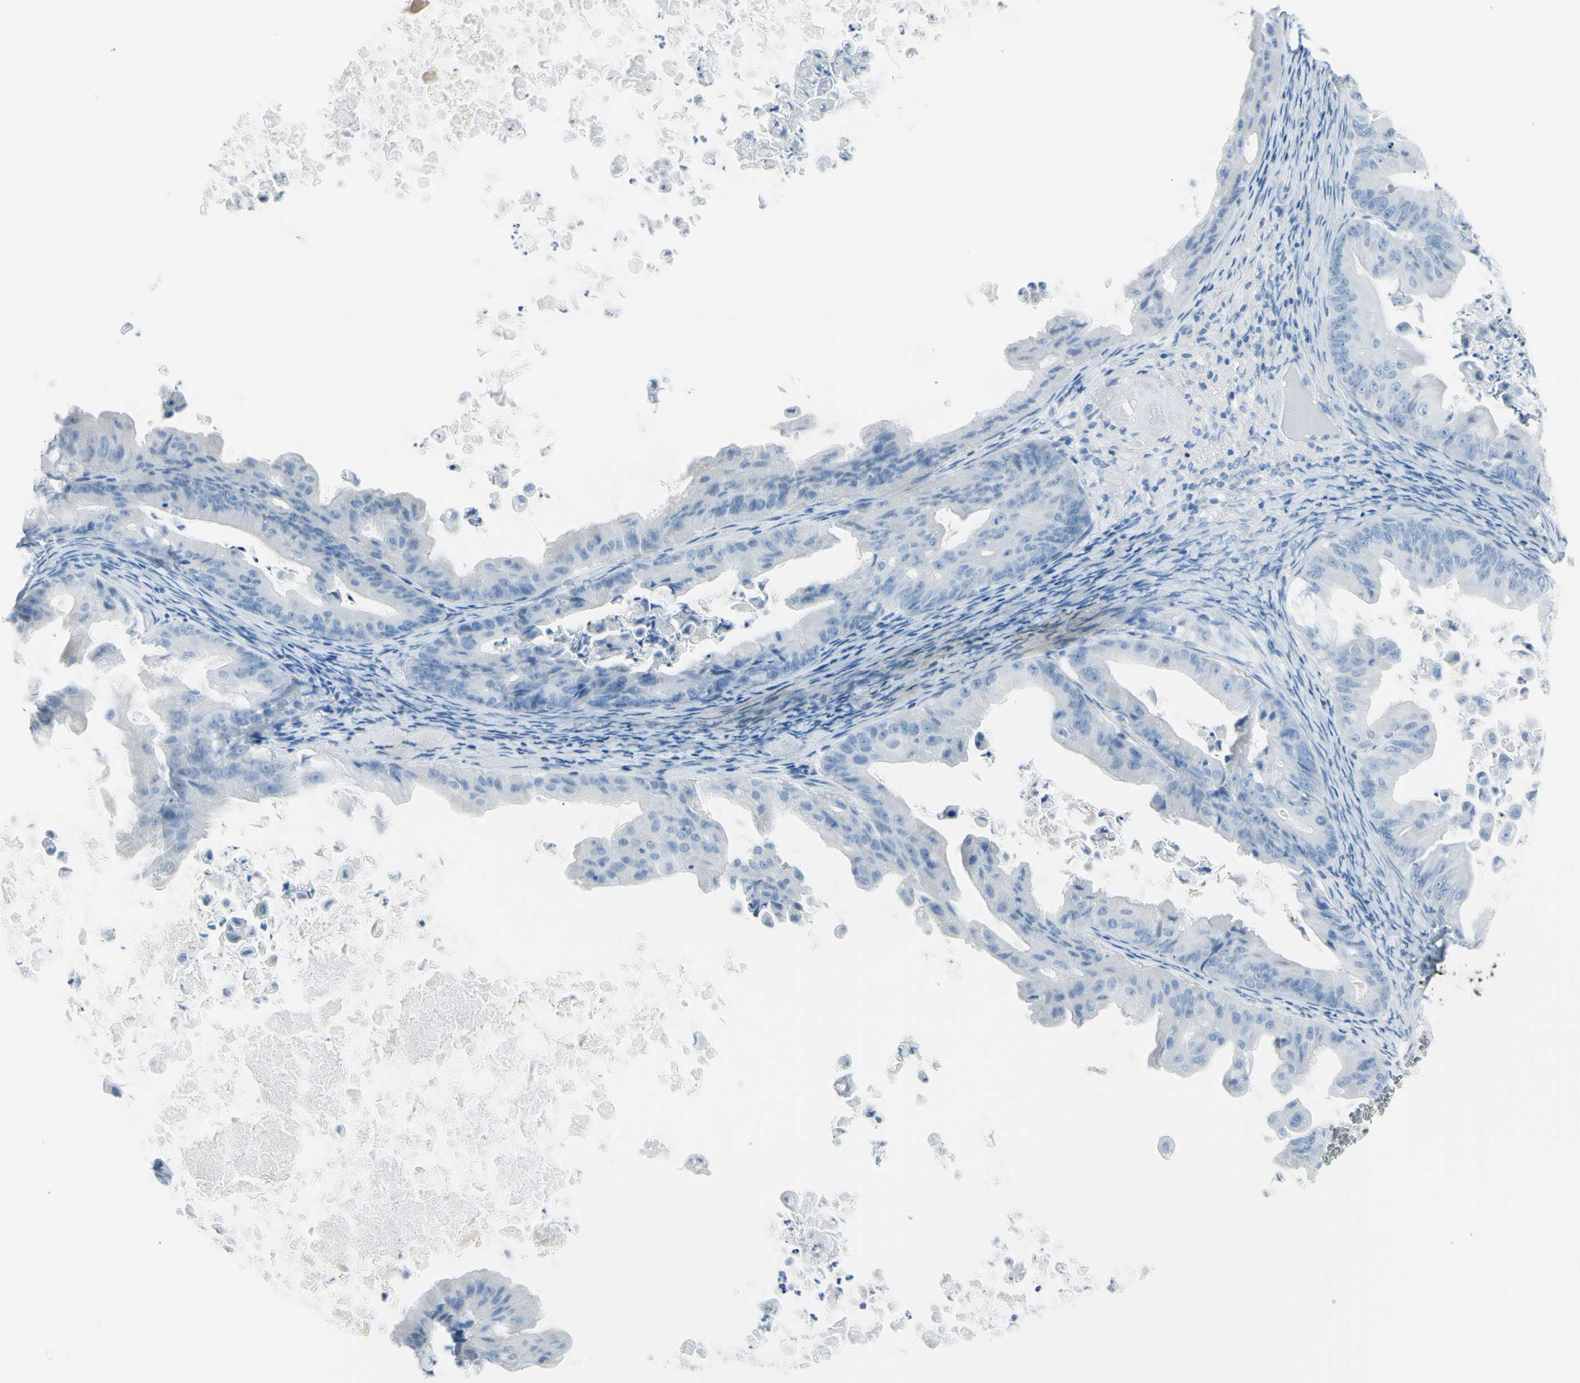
{"staining": {"intensity": "negative", "quantity": "none", "location": "none"}, "tissue": "ovarian cancer", "cell_type": "Tumor cells", "image_type": "cancer", "snomed": [{"axis": "morphology", "description": "Cystadenocarcinoma, mucinous, NOS"}, {"axis": "topography", "description": "Ovary"}], "caption": "IHC of ovarian mucinous cystadenocarcinoma displays no staining in tumor cells. Nuclei are stained in blue.", "gene": "TFPI2", "patient": {"sex": "female", "age": 37}}